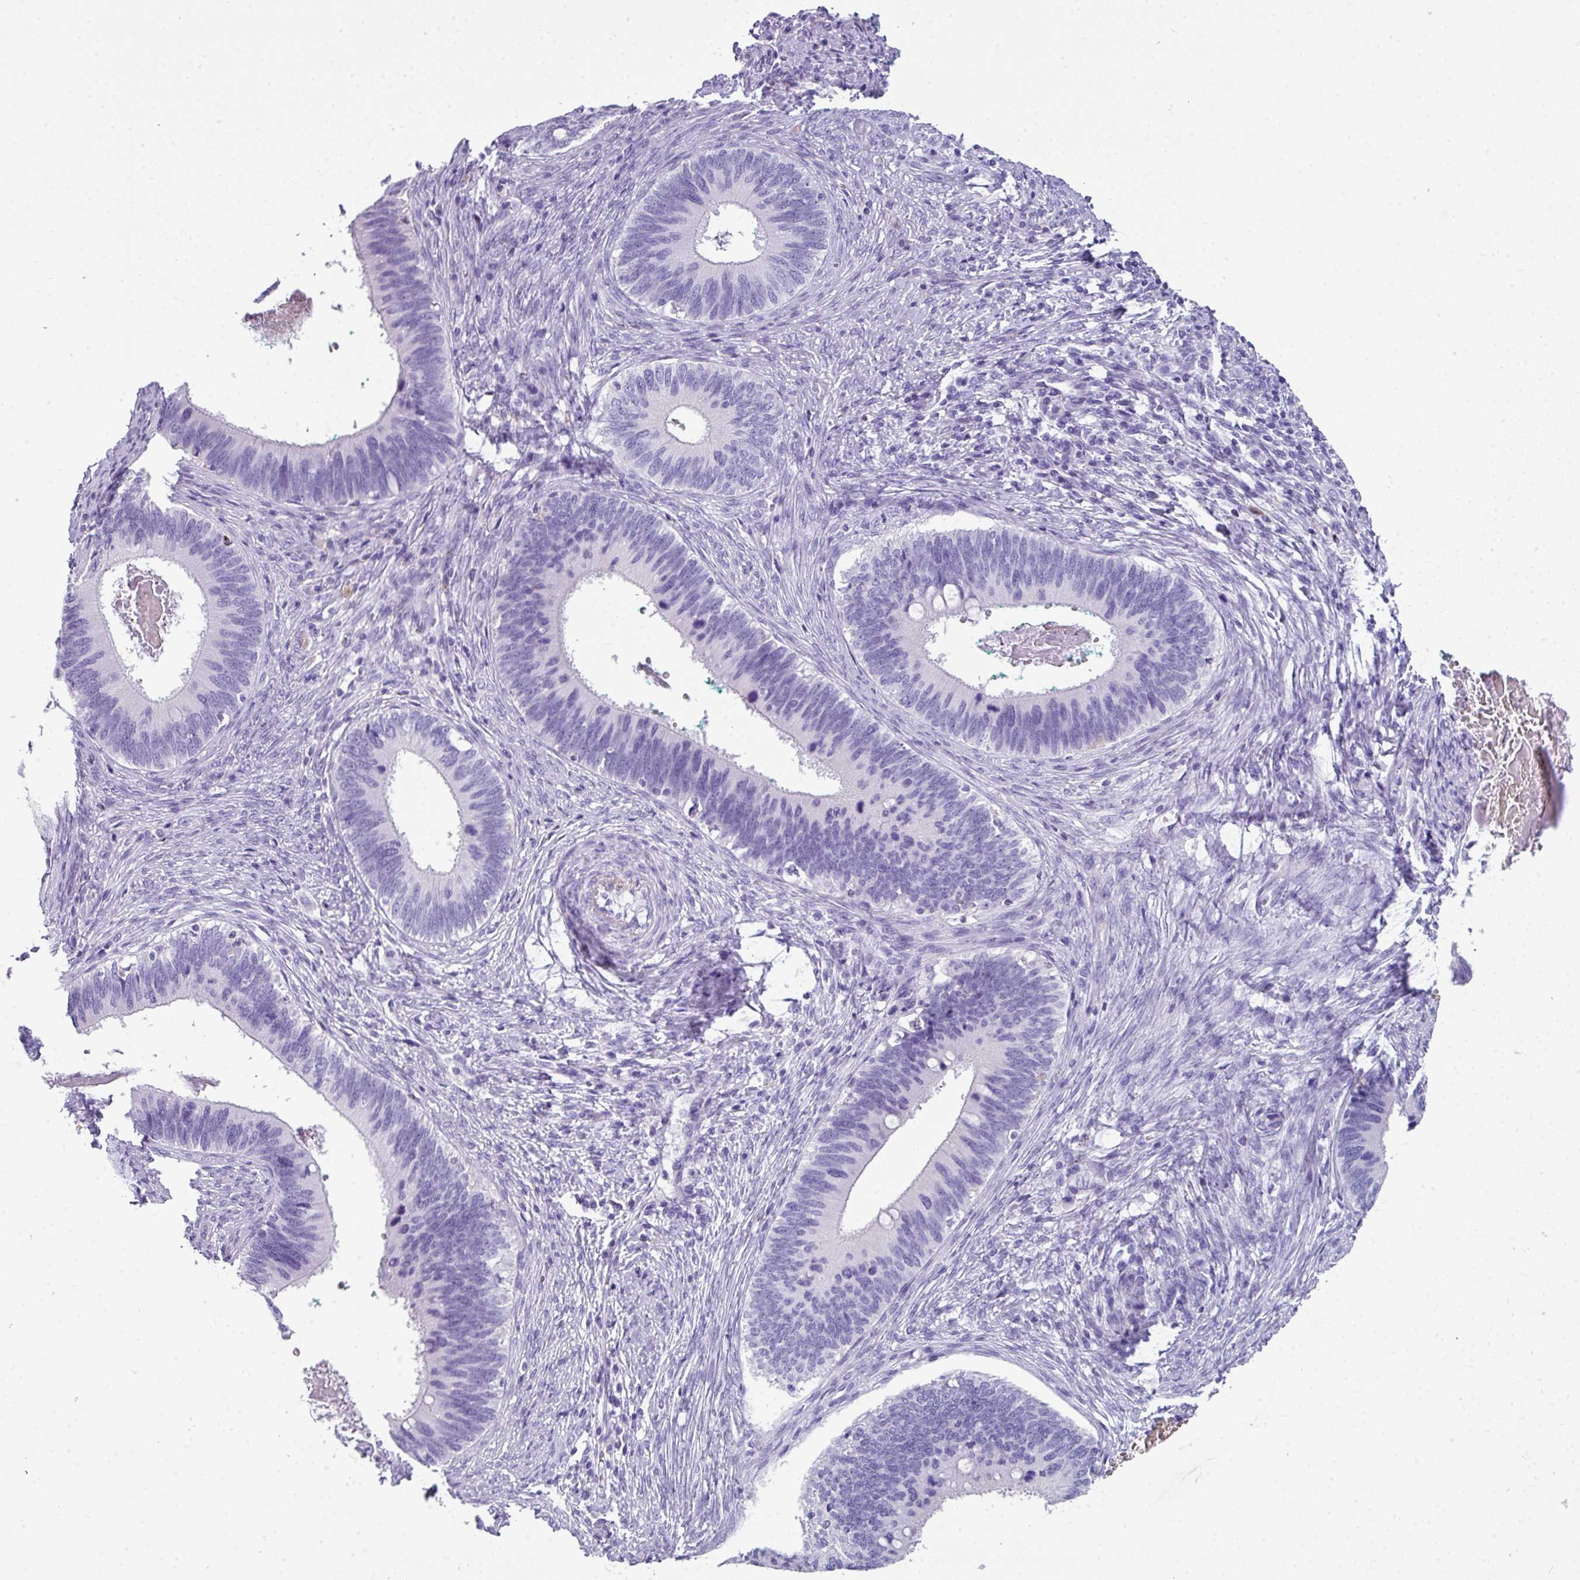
{"staining": {"intensity": "negative", "quantity": "none", "location": "none"}, "tissue": "cervical cancer", "cell_type": "Tumor cells", "image_type": "cancer", "snomed": [{"axis": "morphology", "description": "Adenocarcinoma, NOS"}, {"axis": "topography", "description": "Cervix"}], "caption": "Cervical cancer stained for a protein using immunohistochemistry (IHC) displays no expression tumor cells.", "gene": "ZNF568", "patient": {"sex": "female", "age": 42}}